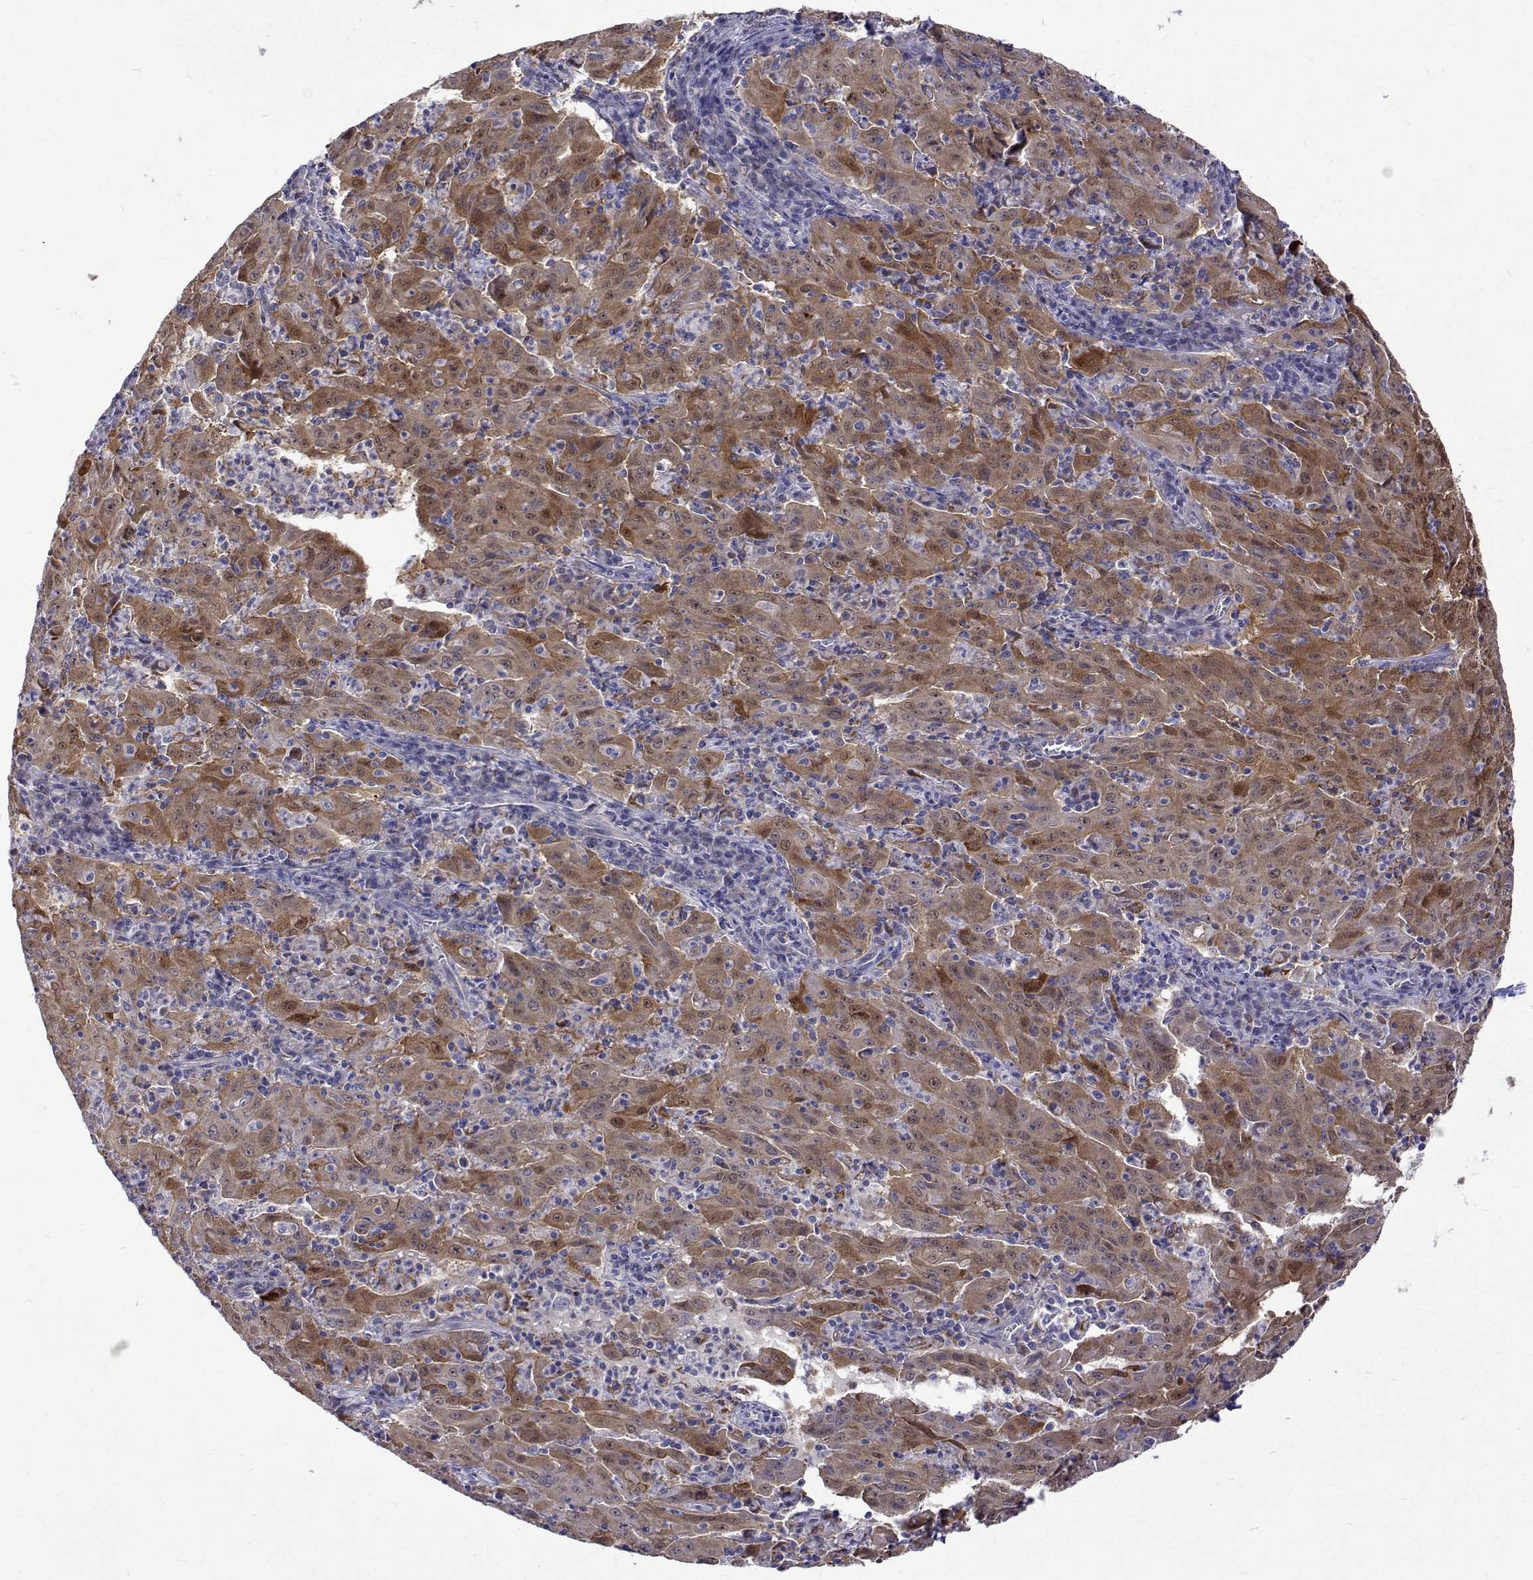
{"staining": {"intensity": "moderate", "quantity": ">75%", "location": "cytoplasmic/membranous"}, "tissue": "pancreatic cancer", "cell_type": "Tumor cells", "image_type": "cancer", "snomed": [{"axis": "morphology", "description": "Adenocarcinoma, NOS"}, {"axis": "topography", "description": "Pancreas"}], "caption": "Pancreatic adenocarcinoma stained for a protein (brown) displays moderate cytoplasmic/membranous positive positivity in approximately >75% of tumor cells.", "gene": "PADI1", "patient": {"sex": "male", "age": 63}}